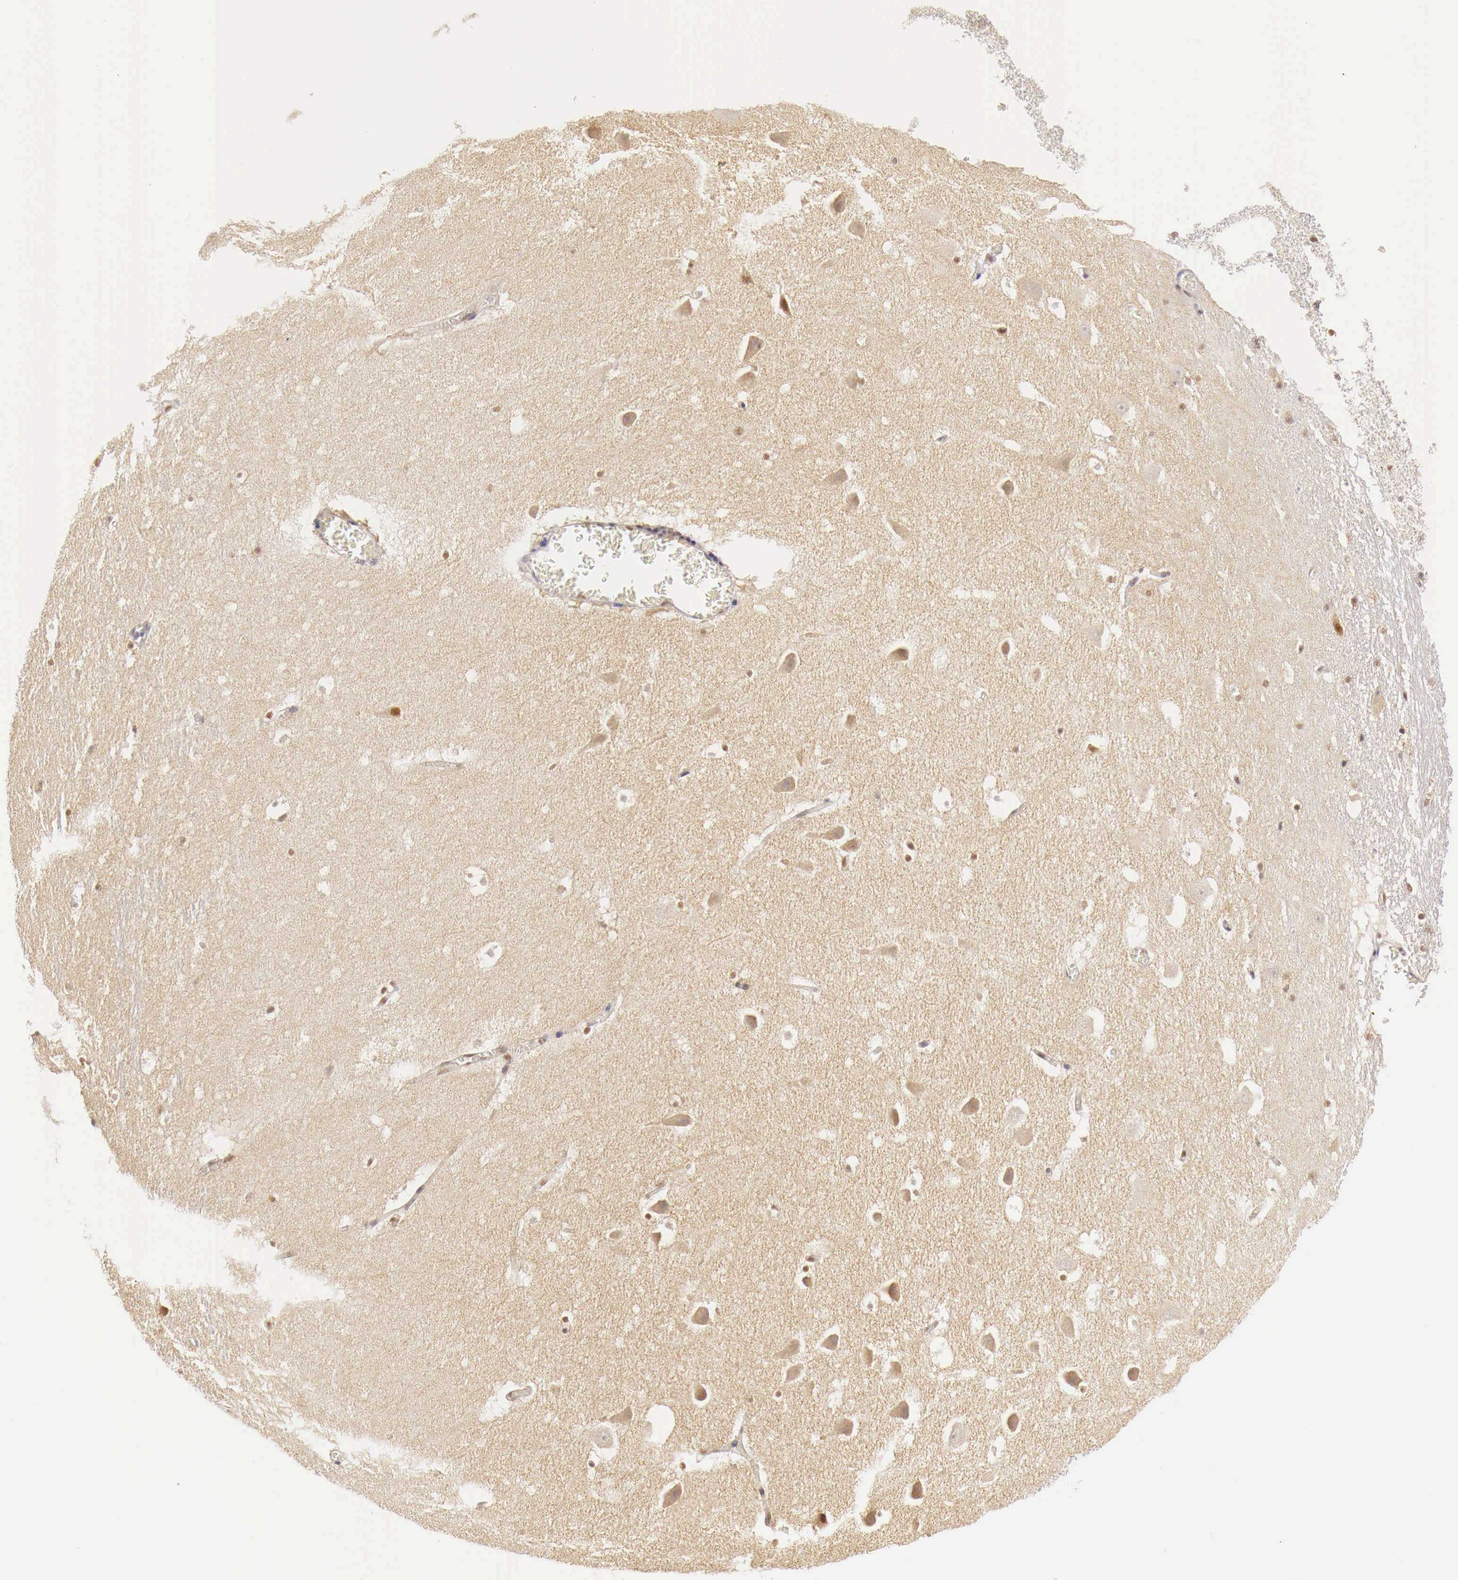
{"staining": {"intensity": "weak", "quantity": ">75%", "location": "cytoplasmic/membranous,nuclear"}, "tissue": "hippocampus", "cell_type": "Glial cells", "image_type": "normal", "snomed": [{"axis": "morphology", "description": "Normal tissue, NOS"}, {"axis": "topography", "description": "Hippocampus"}], "caption": "The image displays immunohistochemical staining of normal hippocampus. There is weak cytoplasmic/membranous,nuclear staining is appreciated in about >75% of glial cells. (DAB (3,3'-diaminobenzidine) IHC with brightfield microscopy, high magnification).", "gene": "GPKOW", "patient": {"sex": "male", "age": 45}}